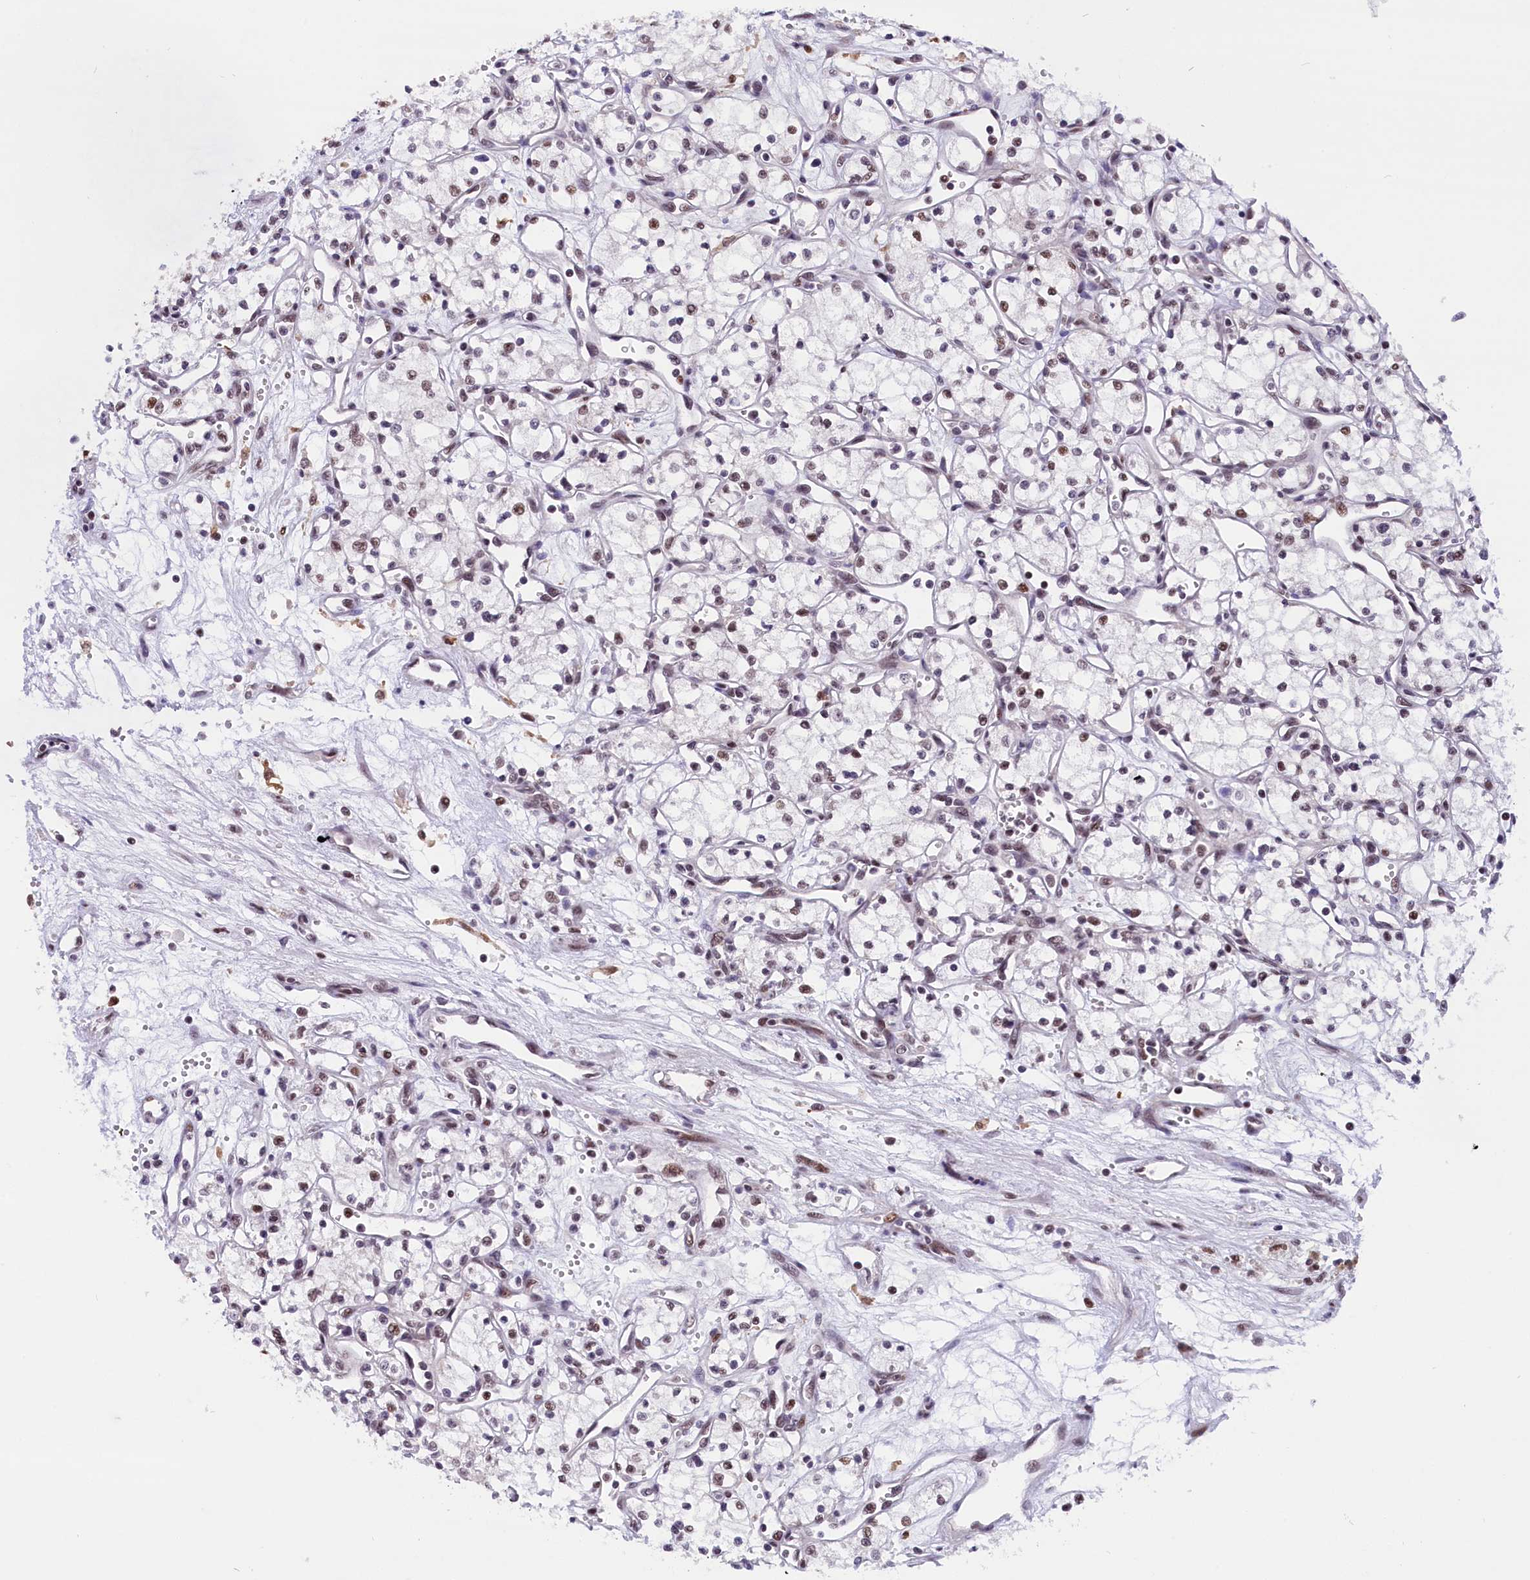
{"staining": {"intensity": "moderate", "quantity": "25%-75%", "location": "nuclear"}, "tissue": "renal cancer", "cell_type": "Tumor cells", "image_type": "cancer", "snomed": [{"axis": "morphology", "description": "Adenocarcinoma, NOS"}, {"axis": "topography", "description": "Kidney"}], "caption": "Immunohistochemical staining of renal cancer (adenocarcinoma) reveals medium levels of moderate nuclear protein positivity in about 25%-75% of tumor cells.", "gene": "CDYL2", "patient": {"sex": "male", "age": 59}}